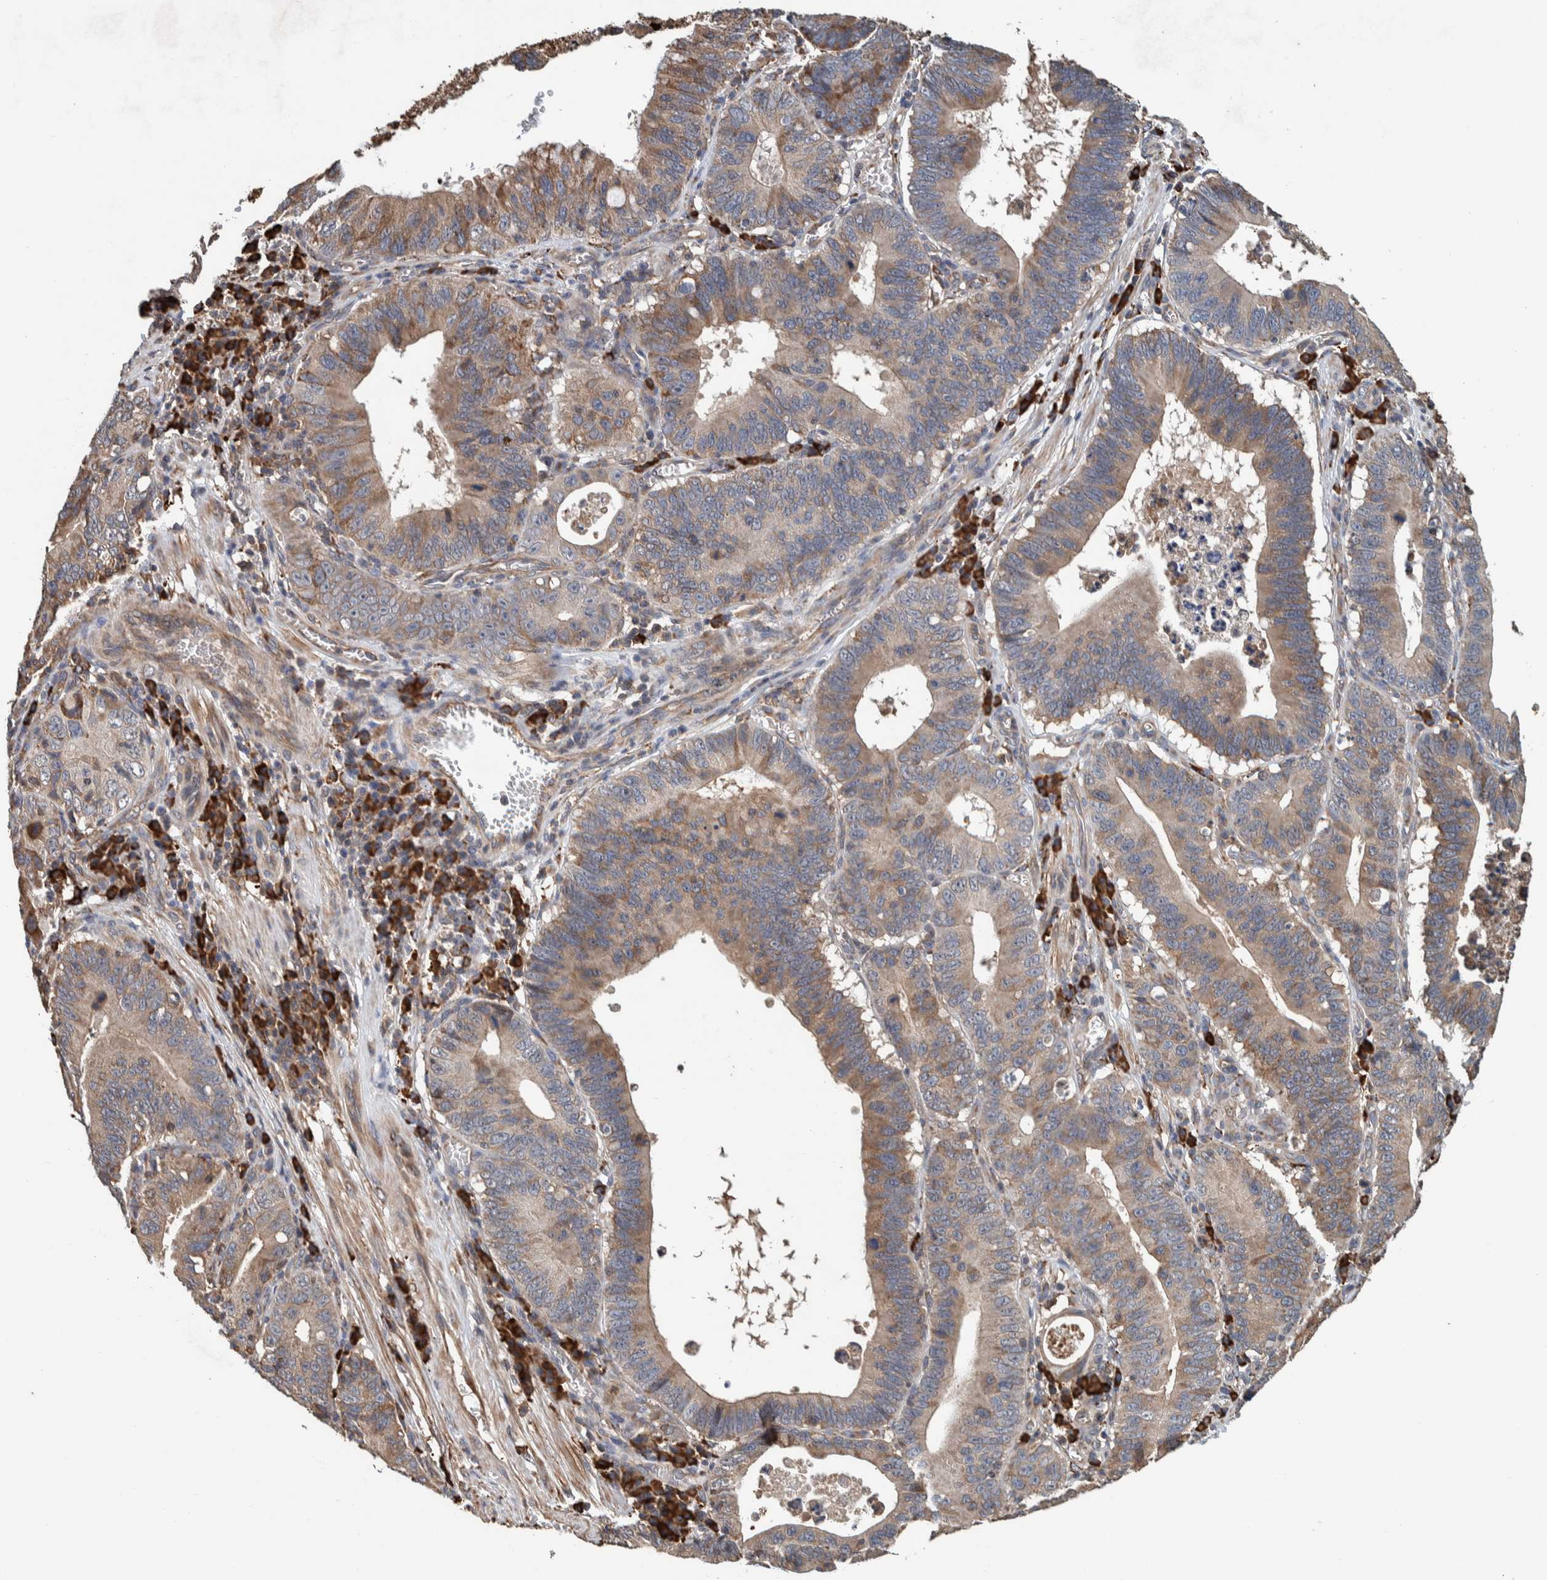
{"staining": {"intensity": "moderate", "quantity": ">75%", "location": "cytoplasmic/membranous"}, "tissue": "stomach cancer", "cell_type": "Tumor cells", "image_type": "cancer", "snomed": [{"axis": "morphology", "description": "Adenocarcinoma, NOS"}, {"axis": "topography", "description": "Stomach"}, {"axis": "topography", "description": "Gastric cardia"}], "caption": "Immunohistochemistry (IHC) histopathology image of adenocarcinoma (stomach) stained for a protein (brown), which displays medium levels of moderate cytoplasmic/membranous positivity in about >75% of tumor cells.", "gene": "PLA2G3", "patient": {"sex": "male", "age": 59}}